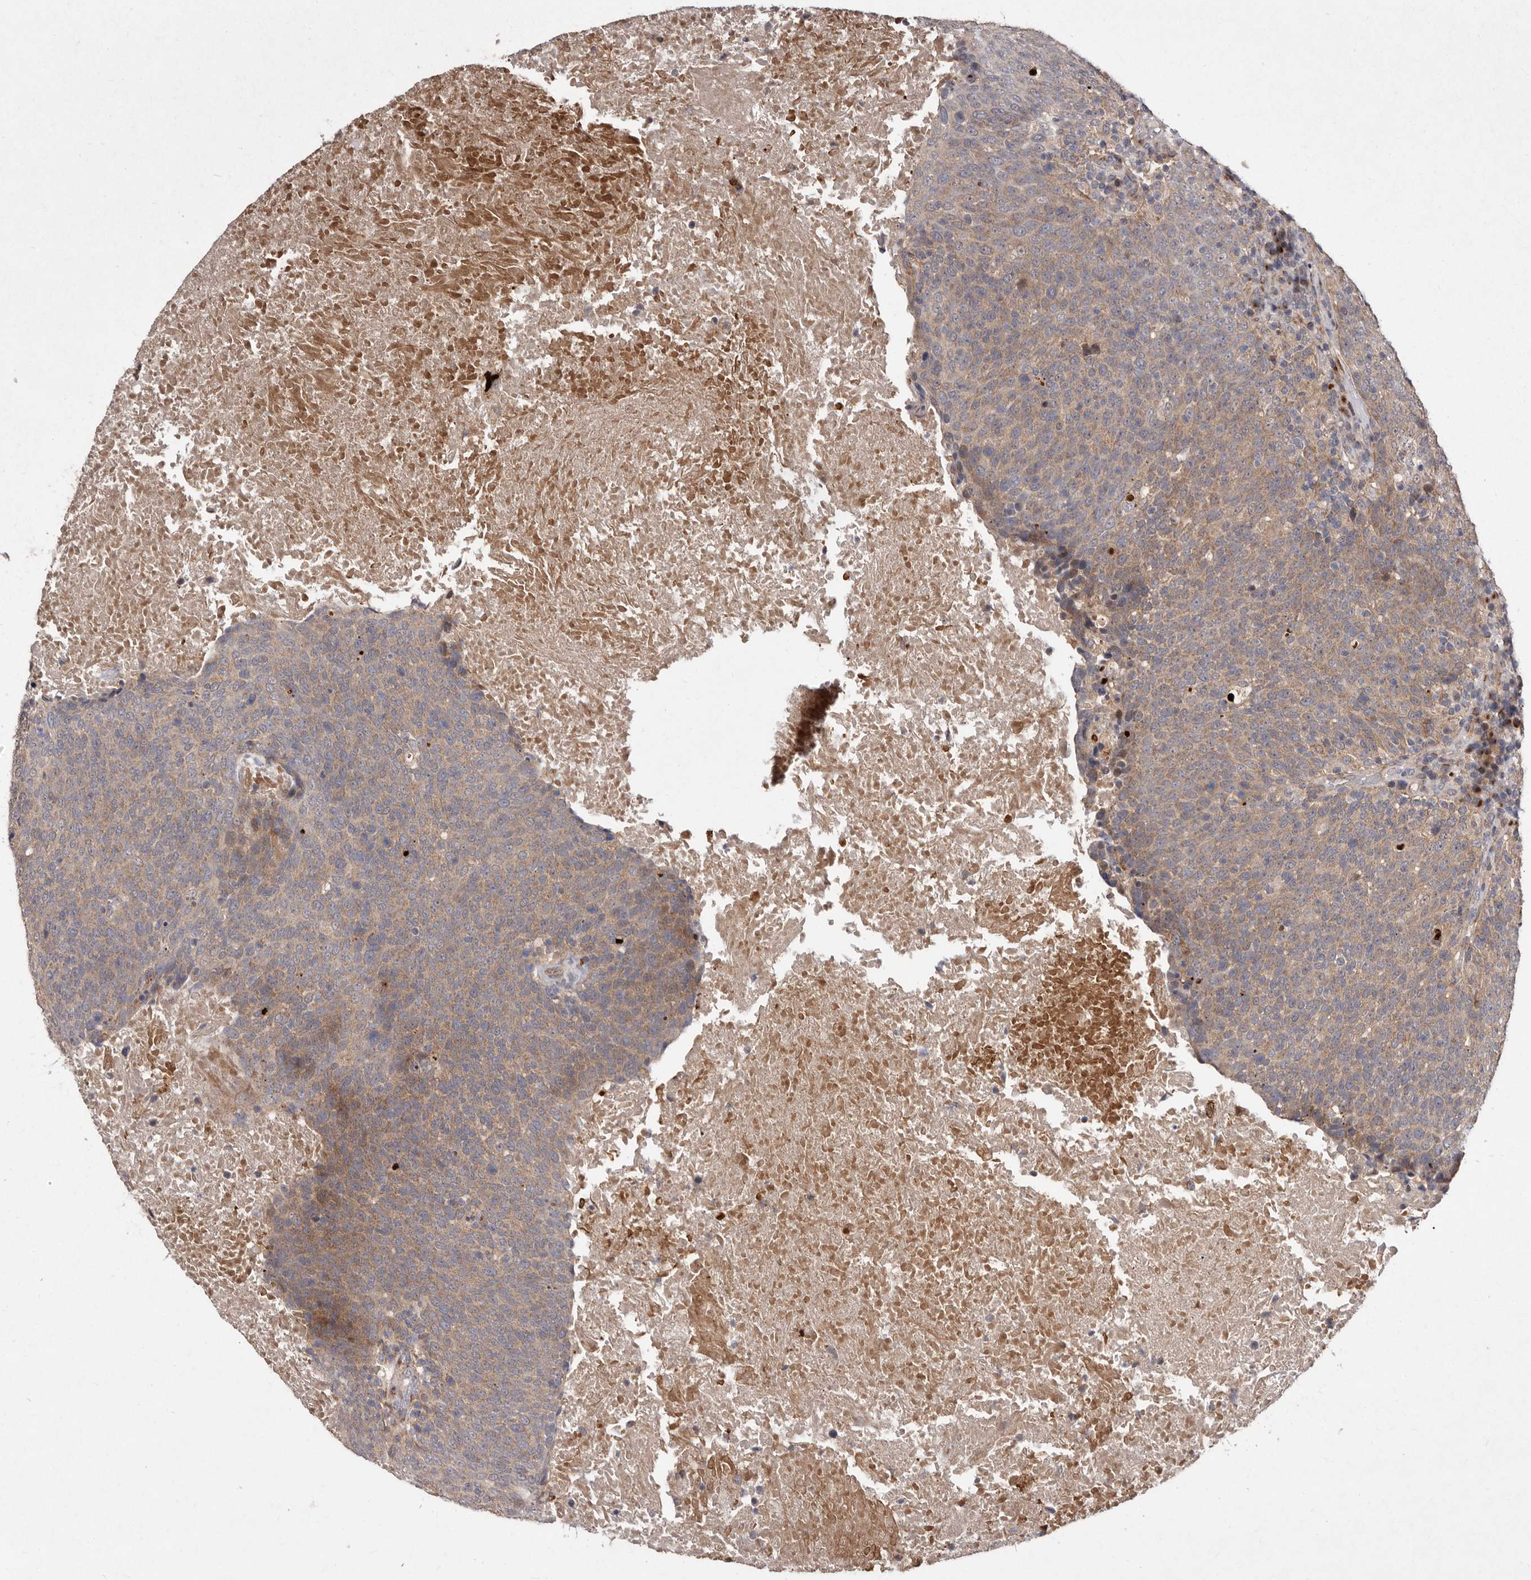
{"staining": {"intensity": "moderate", "quantity": ">75%", "location": "cytoplasmic/membranous"}, "tissue": "head and neck cancer", "cell_type": "Tumor cells", "image_type": "cancer", "snomed": [{"axis": "morphology", "description": "Squamous cell carcinoma, NOS"}, {"axis": "morphology", "description": "Squamous cell carcinoma, metastatic, NOS"}, {"axis": "topography", "description": "Lymph node"}, {"axis": "topography", "description": "Head-Neck"}], "caption": "Tumor cells exhibit medium levels of moderate cytoplasmic/membranous staining in about >75% of cells in human head and neck cancer (squamous cell carcinoma). Nuclei are stained in blue.", "gene": "FLAD1", "patient": {"sex": "male", "age": 62}}